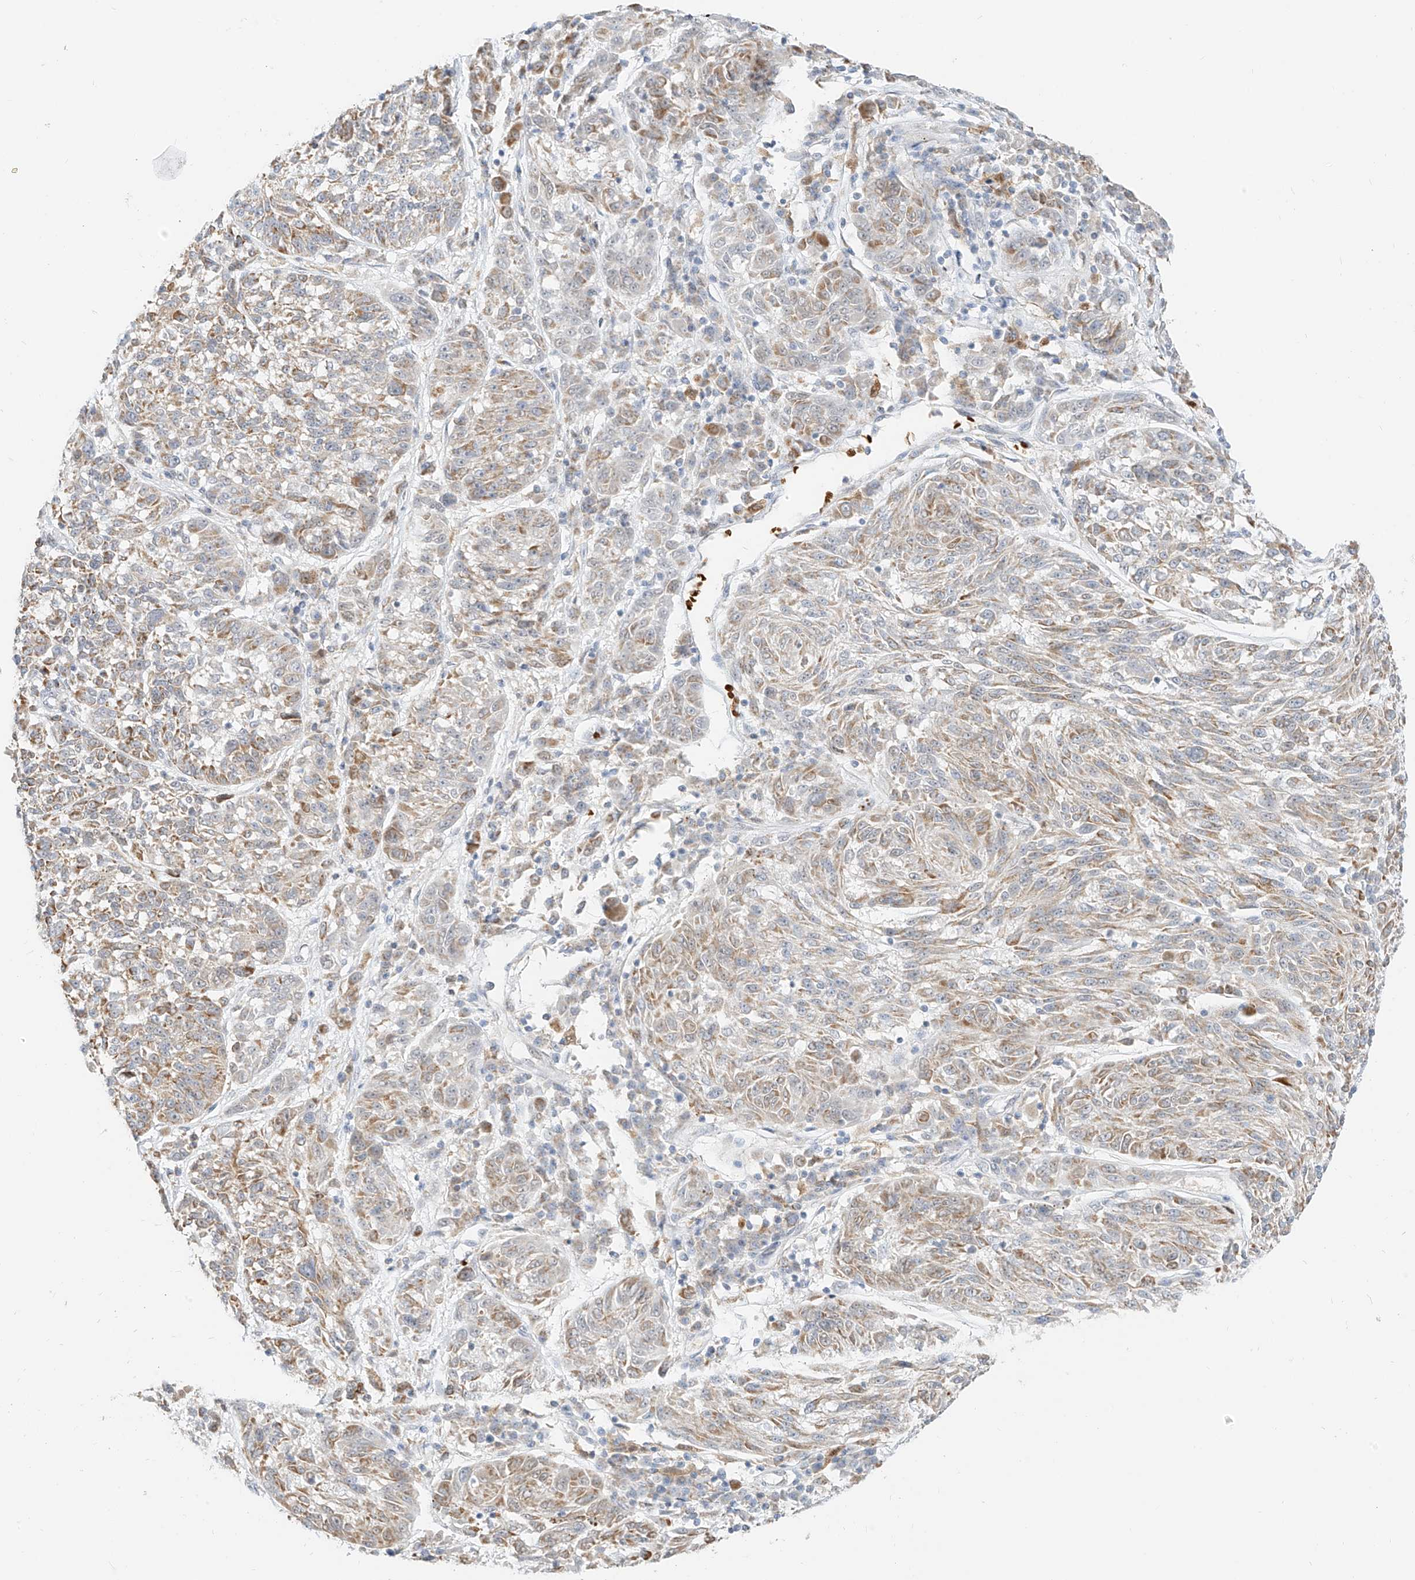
{"staining": {"intensity": "weak", "quantity": ">75%", "location": "cytoplasmic/membranous"}, "tissue": "melanoma", "cell_type": "Tumor cells", "image_type": "cancer", "snomed": [{"axis": "morphology", "description": "Malignant melanoma, NOS"}, {"axis": "topography", "description": "Skin"}], "caption": "Malignant melanoma stained for a protein shows weak cytoplasmic/membranous positivity in tumor cells.", "gene": "MTUS2", "patient": {"sex": "male", "age": 53}}